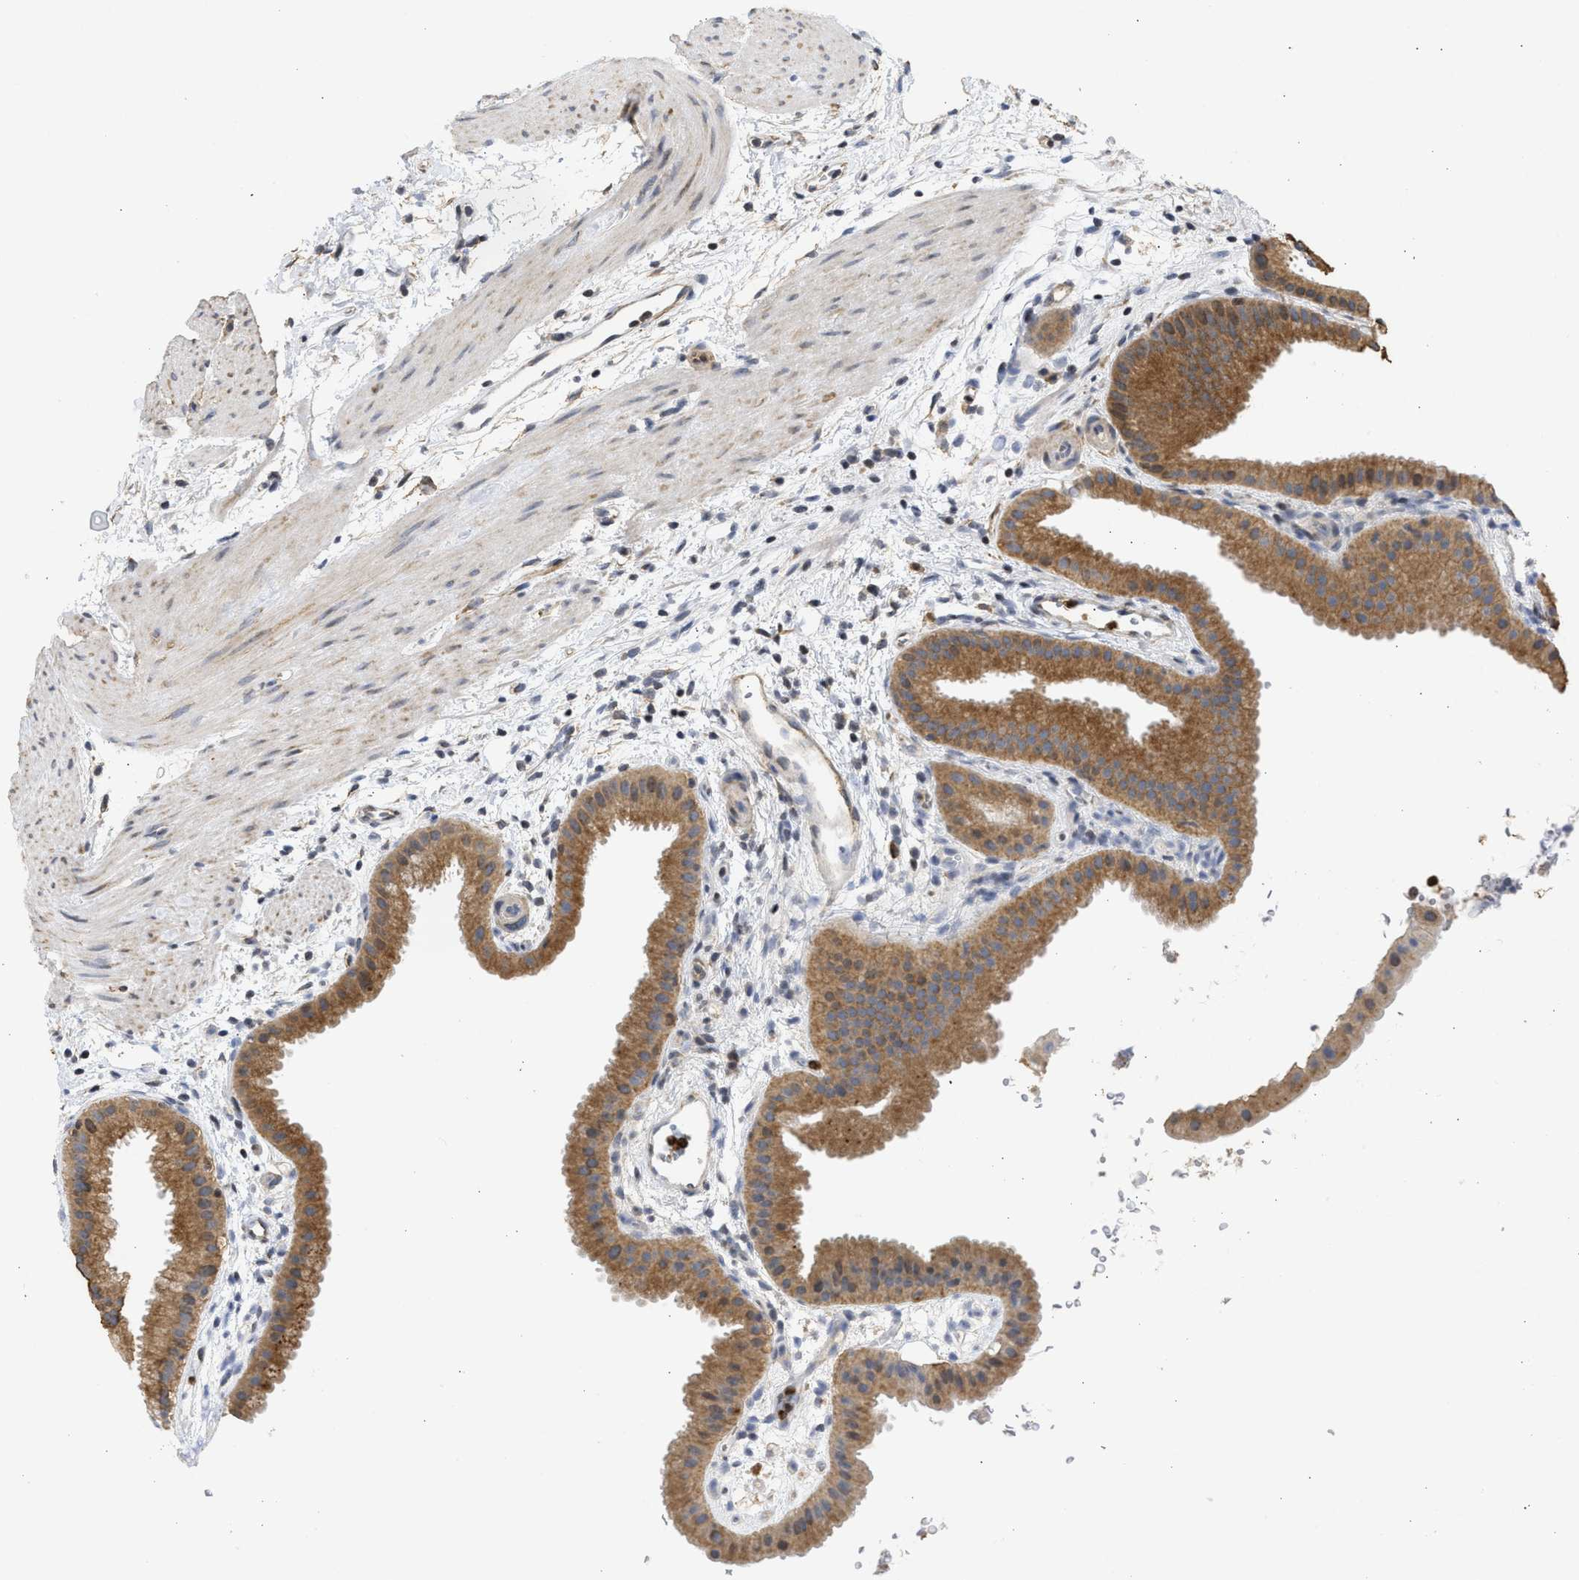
{"staining": {"intensity": "strong", "quantity": ">75%", "location": "cytoplasmic/membranous,nuclear"}, "tissue": "gallbladder", "cell_type": "Glandular cells", "image_type": "normal", "snomed": [{"axis": "morphology", "description": "Normal tissue, NOS"}, {"axis": "topography", "description": "Gallbladder"}], "caption": "Protein expression analysis of benign human gallbladder reveals strong cytoplasmic/membranous,nuclear staining in approximately >75% of glandular cells. The protein of interest is stained brown, and the nuclei are stained in blue (DAB (3,3'-diaminobenzidine) IHC with brightfield microscopy, high magnification).", "gene": "ENSG00000142539", "patient": {"sex": "female", "age": 64}}